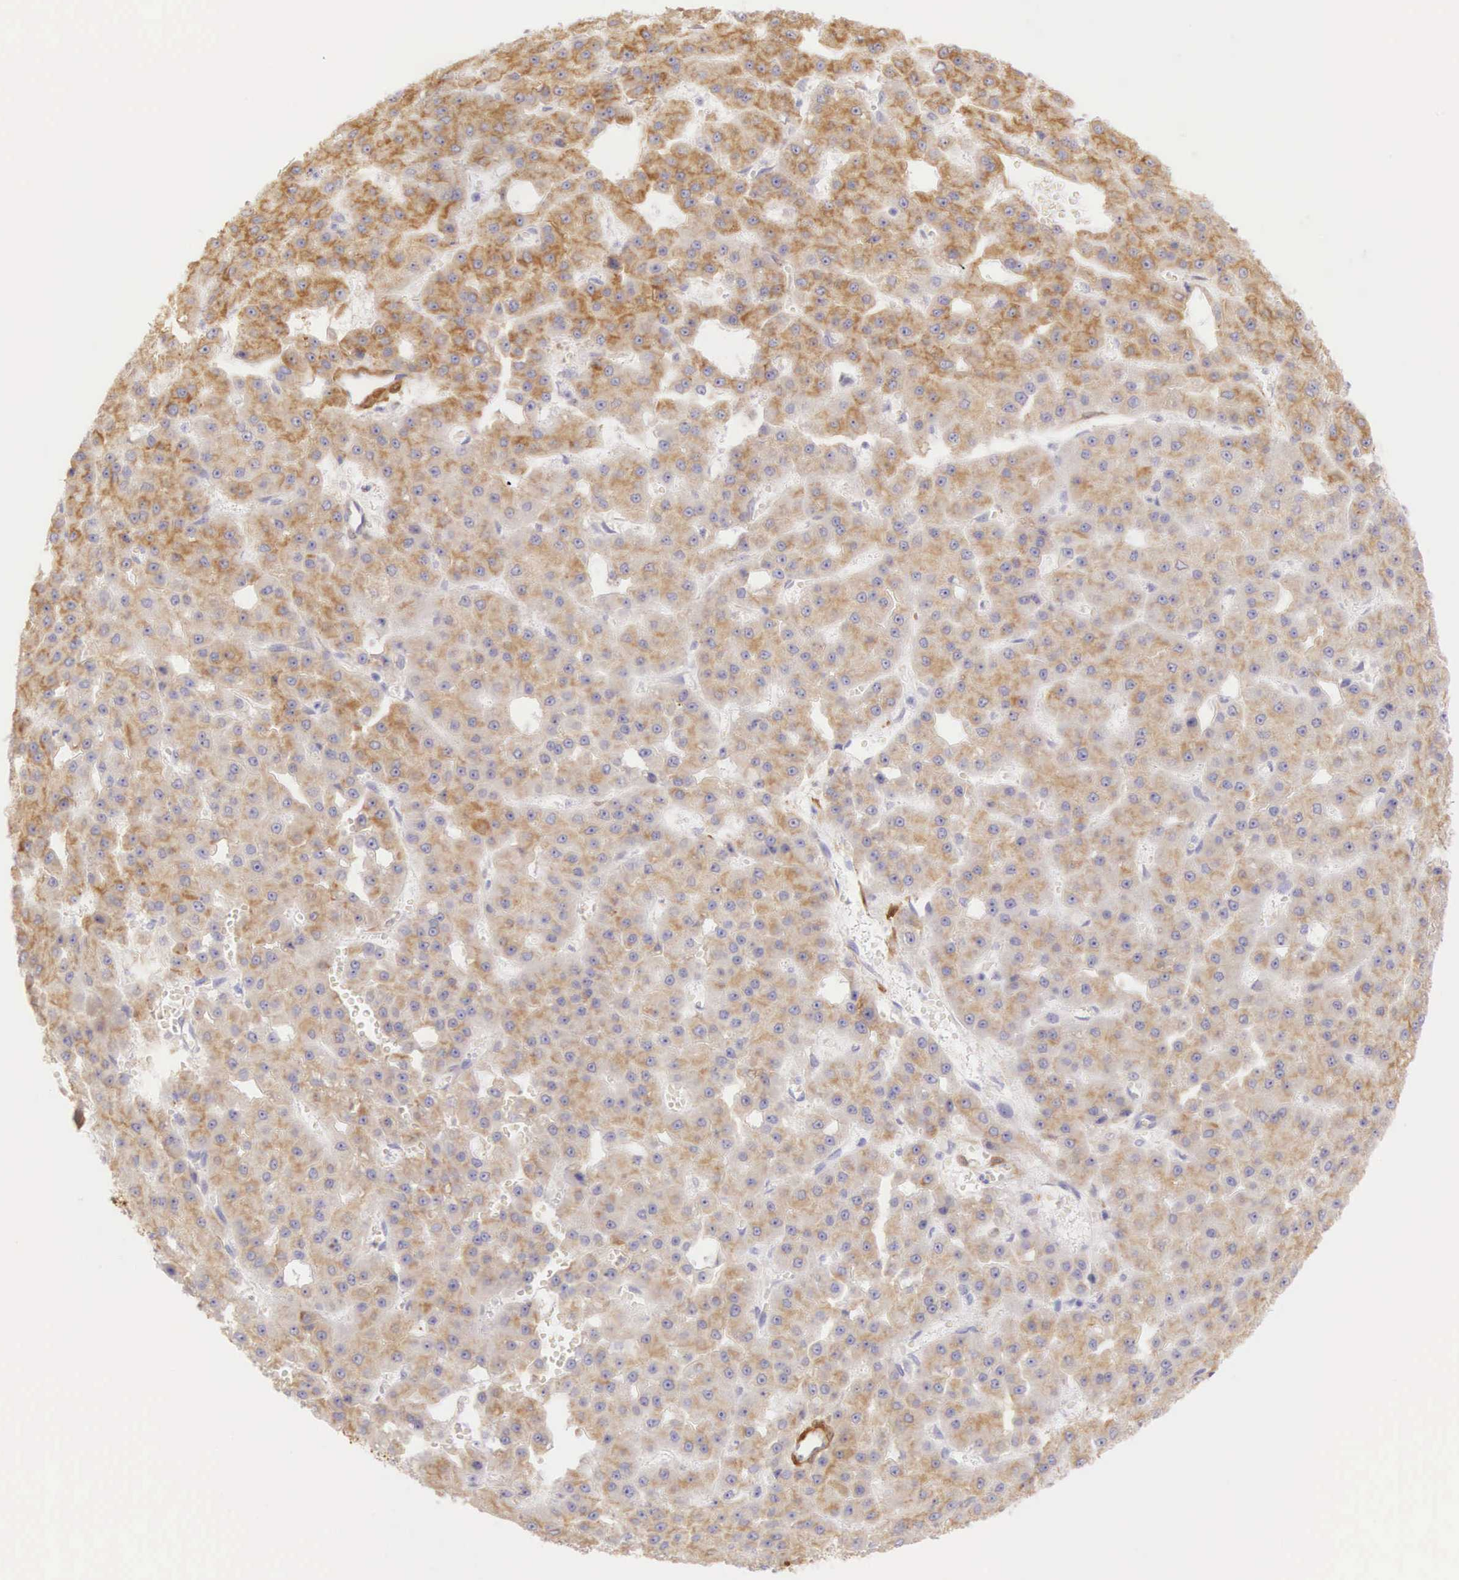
{"staining": {"intensity": "moderate", "quantity": "25%-75%", "location": "cytoplasmic/membranous"}, "tissue": "liver cancer", "cell_type": "Tumor cells", "image_type": "cancer", "snomed": [{"axis": "morphology", "description": "Carcinoma, Hepatocellular, NOS"}, {"axis": "topography", "description": "Liver"}], "caption": "Human liver hepatocellular carcinoma stained for a protein (brown) displays moderate cytoplasmic/membranous positive expression in about 25%-75% of tumor cells.", "gene": "CNN1", "patient": {"sex": "male", "age": 47}}